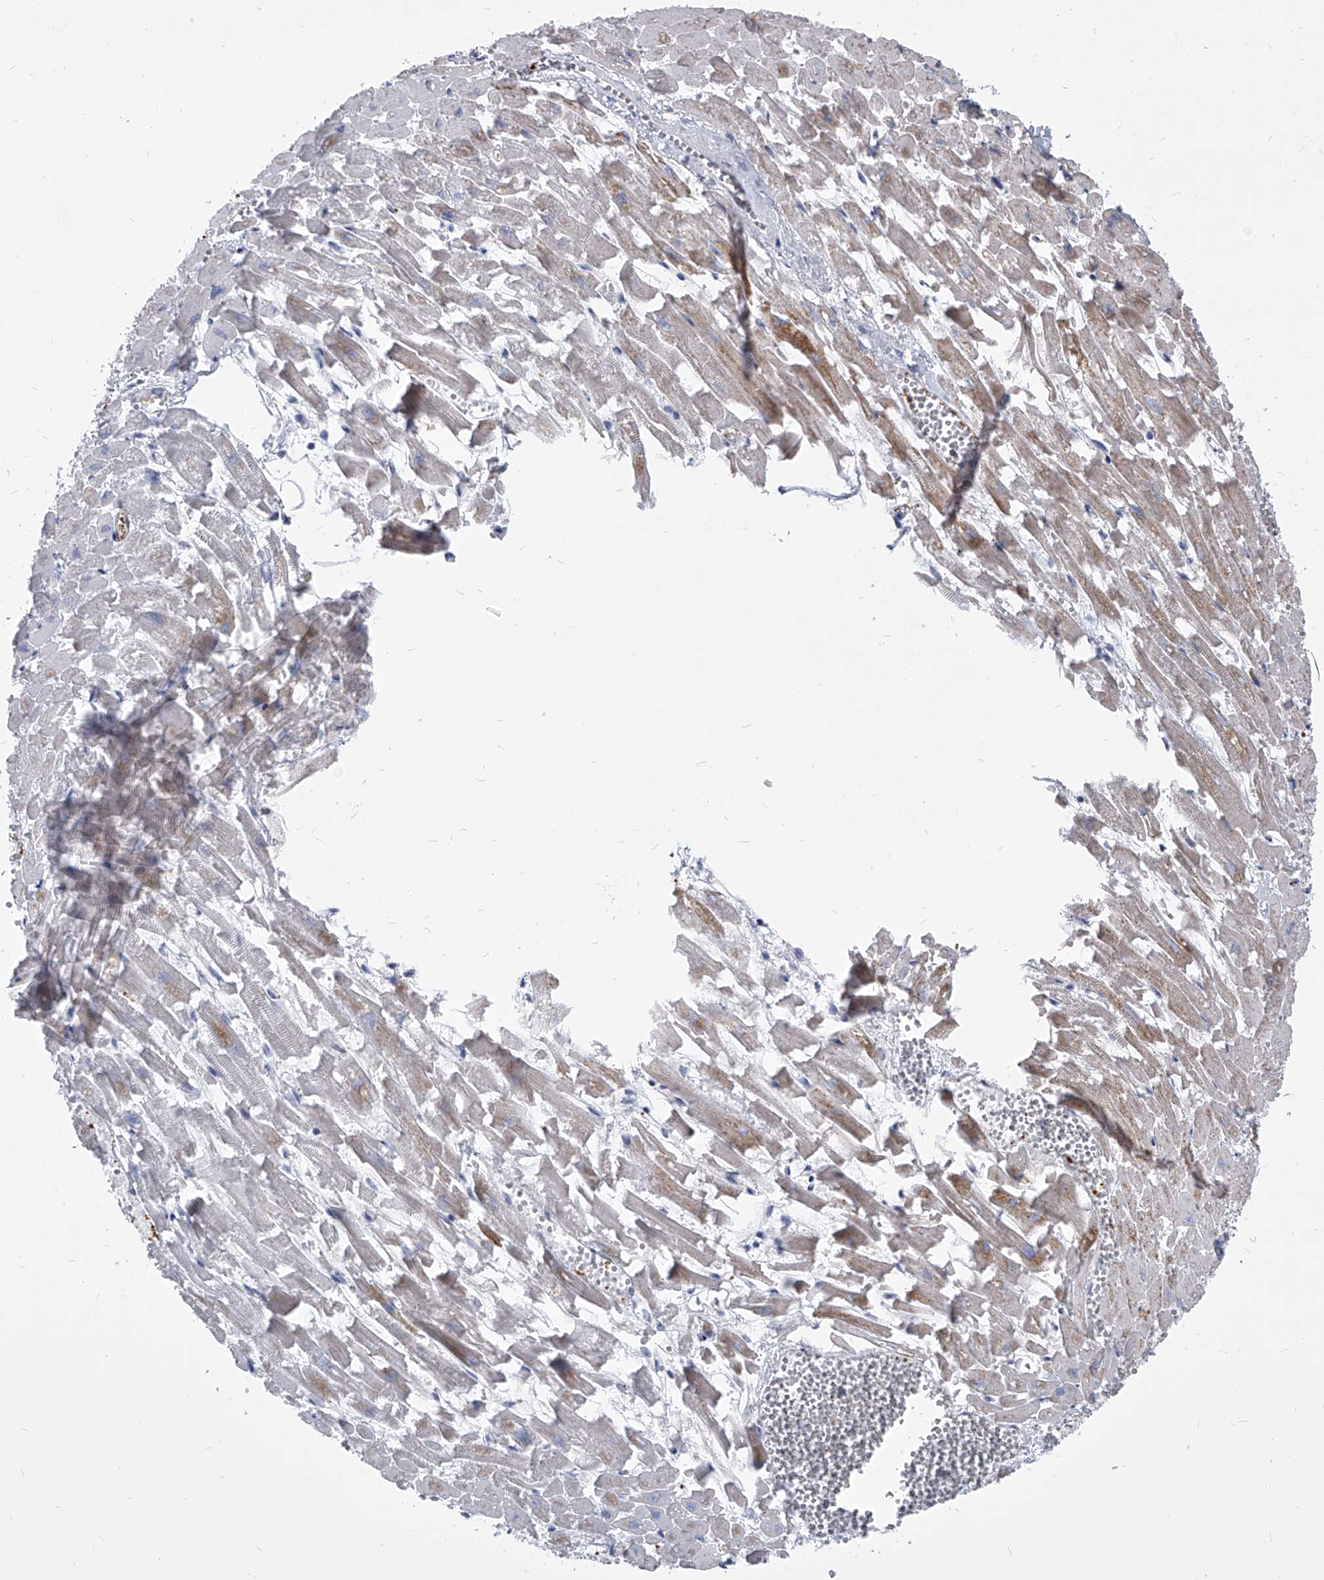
{"staining": {"intensity": "moderate", "quantity": "<25%", "location": "cytoplasmic/membranous"}, "tissue": "heart muscle", "cell_type": "Cardiomyocytes", "image_type": "normal", "snomed": [{"axis": "morphology", "description": "Normal tissue, NOS"}, {"axis": "topography", "description": "Heart"}], "caption": "Heart muscle stained for a protein (brown) reveals moderate cytoplasmic/membranous positive expression in approximately <25% of cardiomyocytes.", "gene": "EVA1C", "patient": {"sex": "female", "age": 64}}